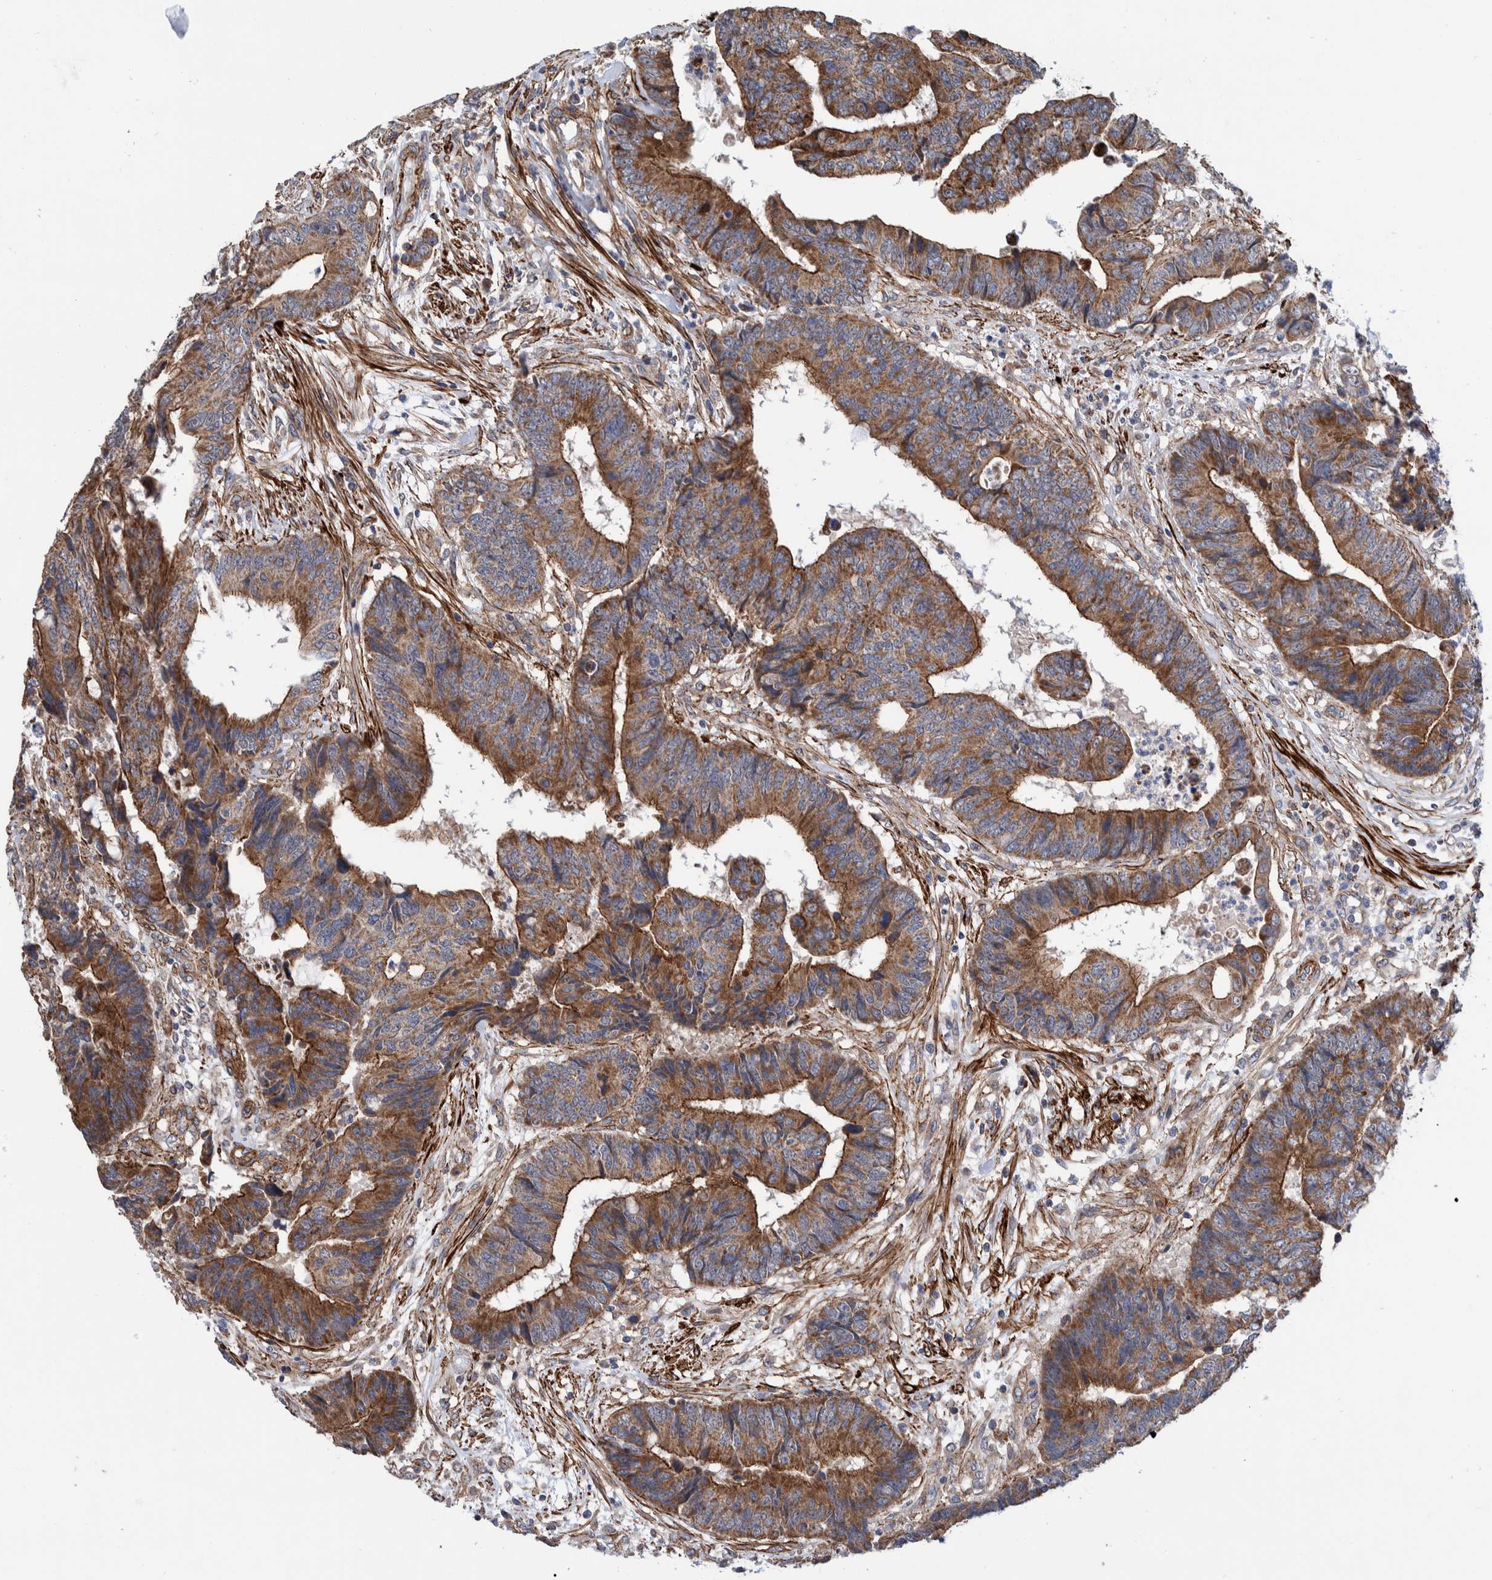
{"staining": {"intensity": "moderate", "quantity": ">75%", "location": "cytoplasmic/membranous"}, "tissue": "colorectal cancer", "cell_type": "Tumor cells", "image_type": "cancer", "snomed": [{"axis": "morphology", "description": "Adenocarcinoma, NOS"}, {"axis": "topography", "description": "Rectum"}], "caption": "A micrograph showing moderate cytoplasmic/membranous positivity in about >75% of tumor cells in colorectal cancer, as visualized by brown immunohistochemical staining.", "gene": "SLC25A10", "patient": {"sex": "male", "age": 84}}